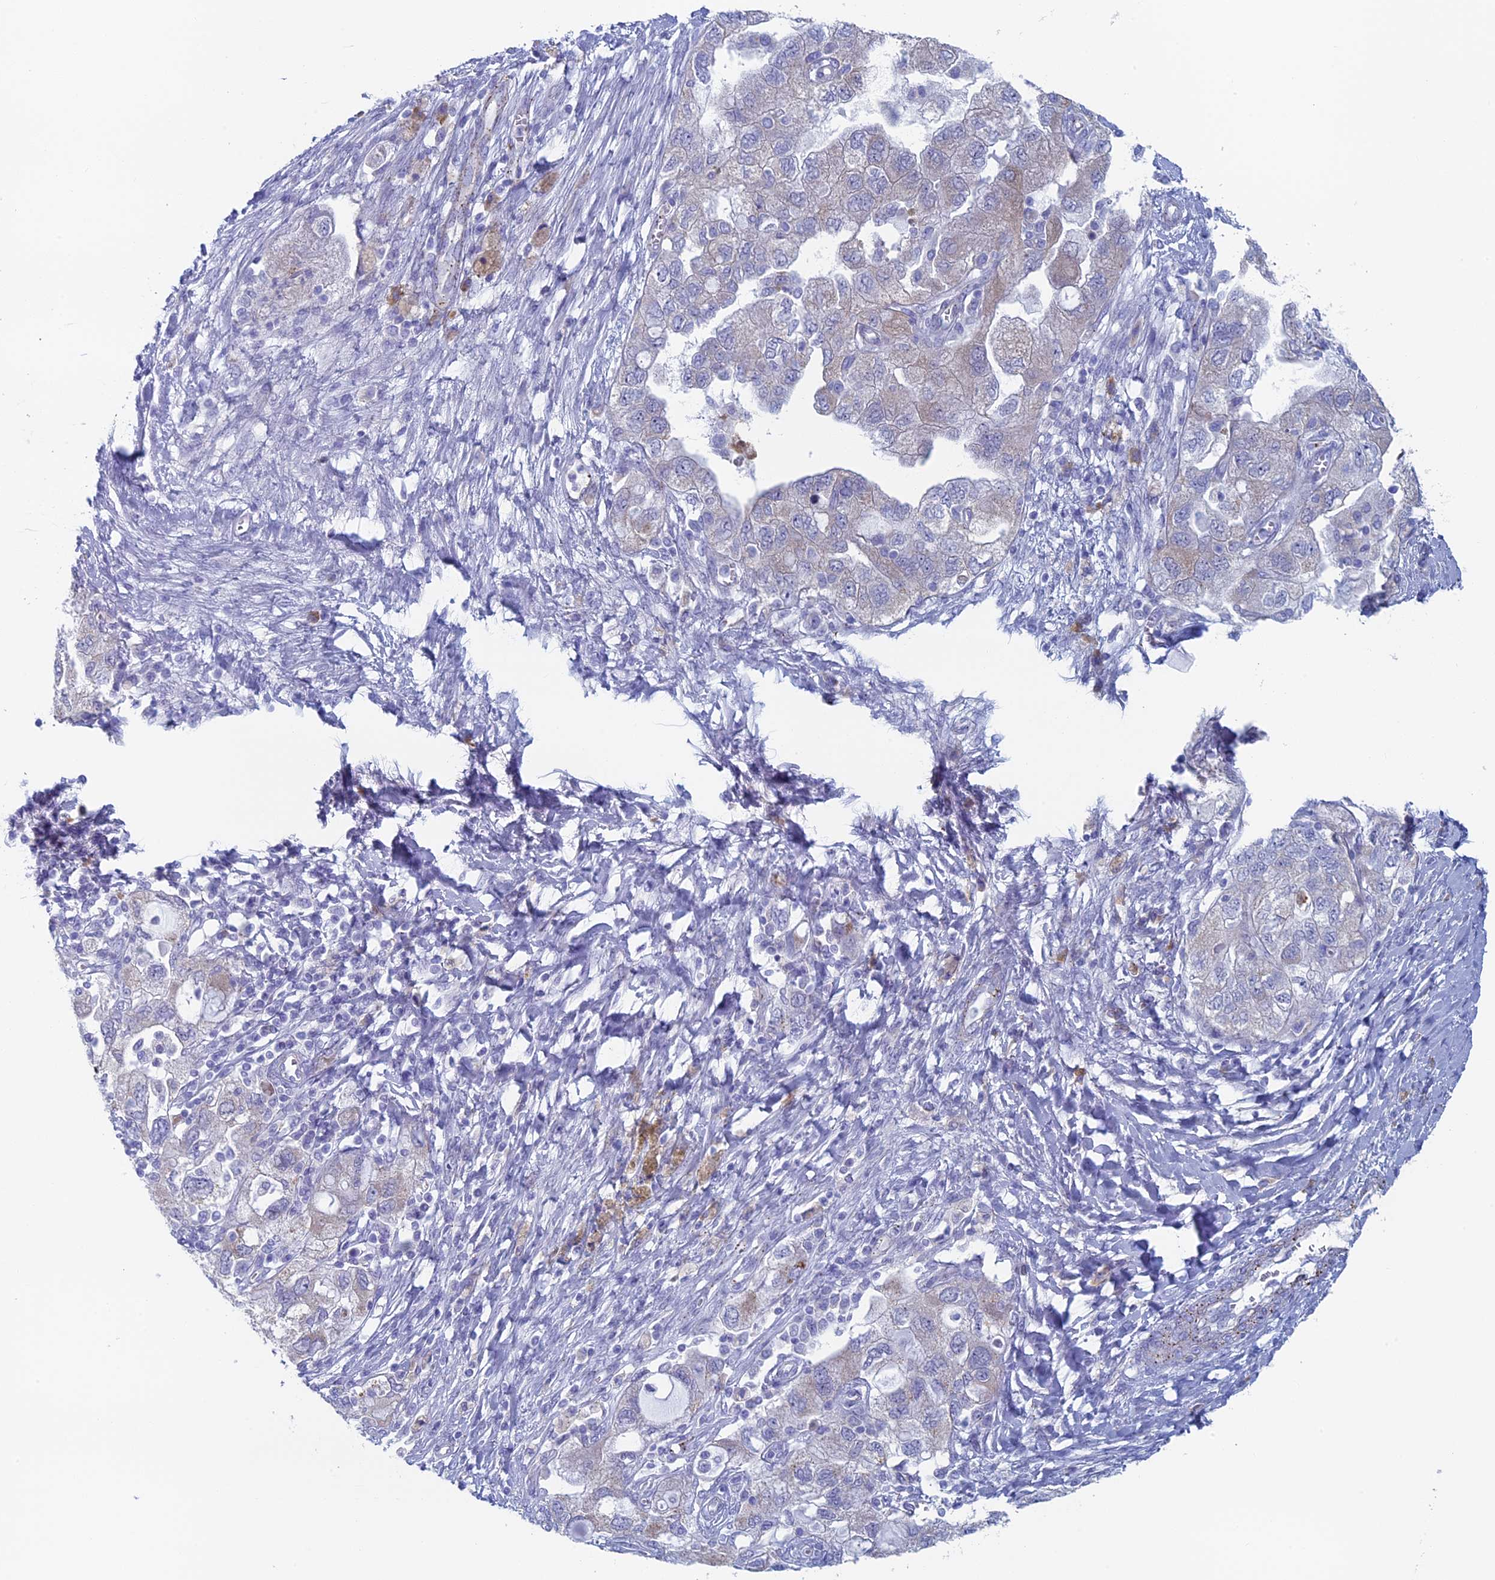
{"staining": {"intensity": "weak", "quantity": "<25%", "location": "cytoplasmic/membranous"}, "tissue": "ovarian cancer", "cell_type": "Tumor cells", "image_type": "cancer", "snomed": [{"axis": "morphology", "description": "Carcinoma, NOS"}, {"axis": "morphology", "description": "Cystadenocarcinoma, serous, NOS"}, {"axis": "topography", "description": "Ovary"}], "caption": "Immunohistochemistry (IHC) micrograph of human ovarian carcinoma stained for a protein (brown), which exhibits no expression in tumor cells. (IHC, brightfield microscopy, high magnification).", "gene": "MAGEB6", "patient": {"sex": "female", "age": 69}}